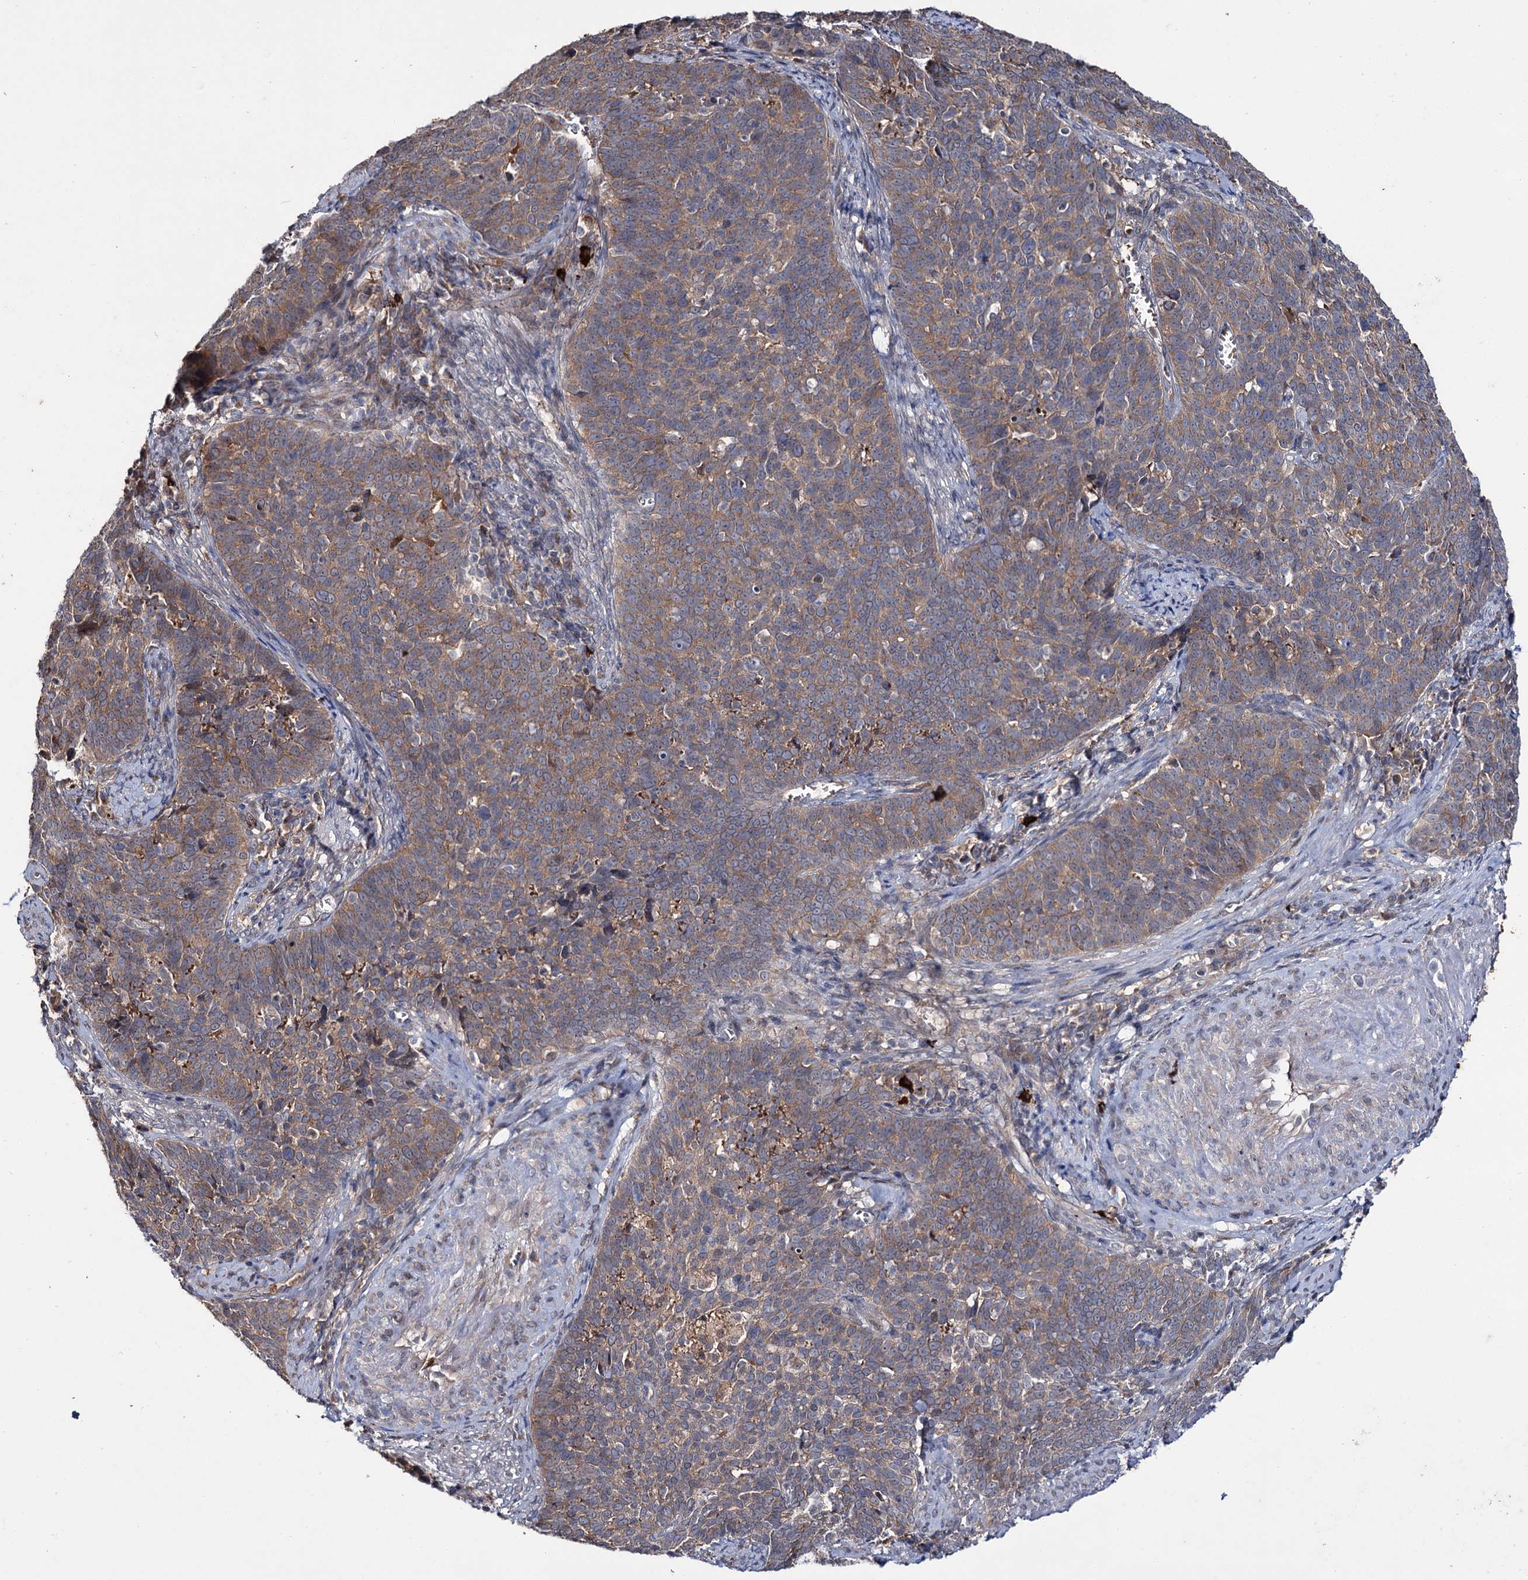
{"staining": {"intensity": "weak", "quantity": "25%-75%", "location": "cytoplasmic/membranous"}, "tissue": "cervical cancer", "cell_type": "Tumor cells", "image_type": "cancer", "snomed": [{"axis": "morphology", "description": "Squamous cell carcinoma, NOS"}, {"axis": "topography", "description": "Cervix"}], "caption": "Immunohistochemistry of human cervical cancer displays low levels of weak cytoplasmic/membranous expression in approximately 25%-75% of tumor cells.", "gene": "PTPN3", "patient": {"sex": "female", "age": 39}}